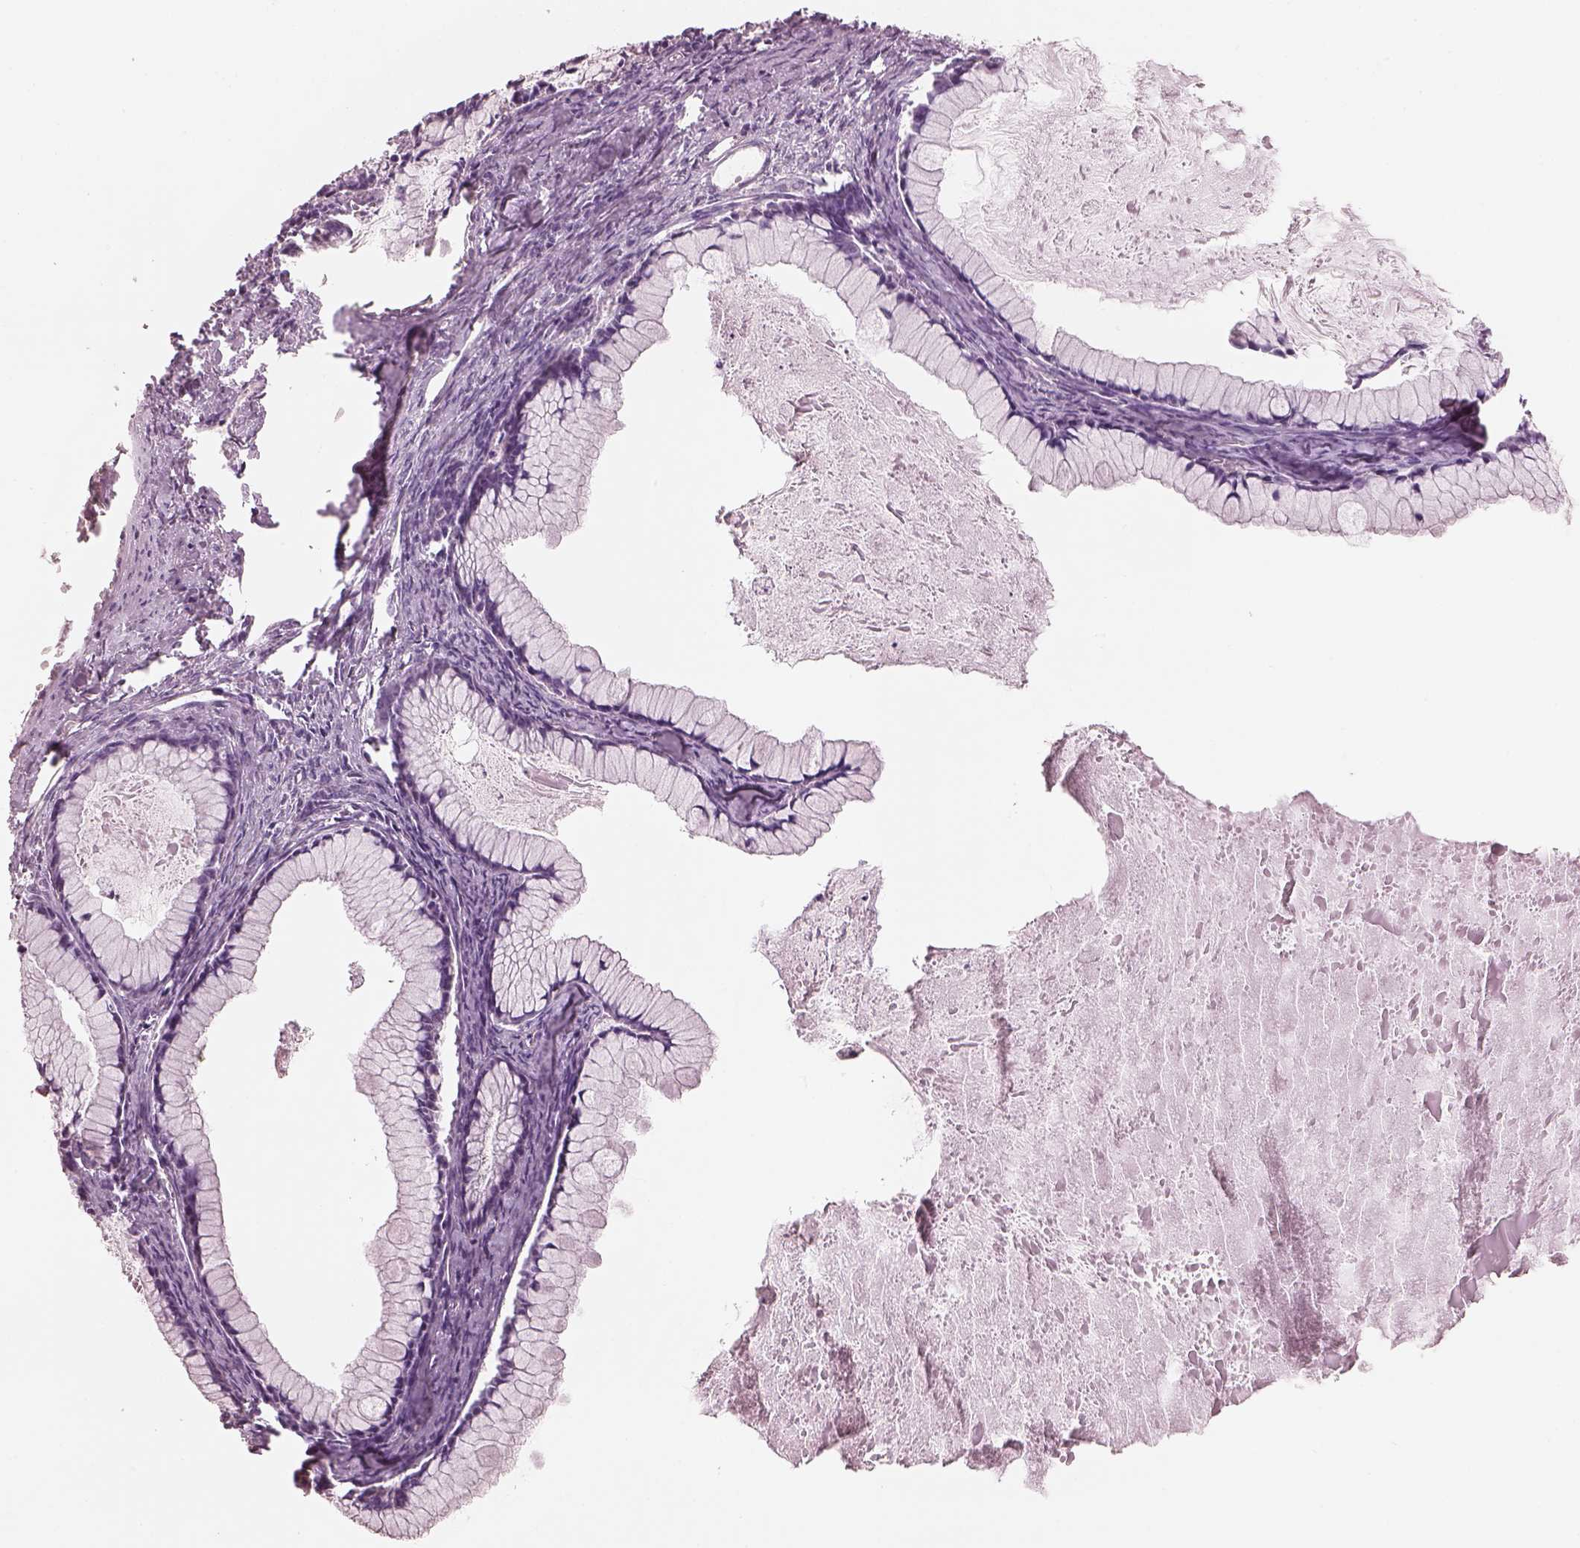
{"staining": {"intensity": "negative", "quantity": "none", "location": "none"}, "tissue": "ovarian cancer", "cell_type": "Tumor cells", "image_type": "cancer", "snomed": [{"axis": "morphology", "description": "Cystadenocarcinoma, mucinous, NOS"}, {"axis": "topography", "description": "Ovary"}], "caption": "Micrograph shows no significant protein staining in tumor cells of ovarian cancer.", "gene": "PACRG", "patient": {"sex": "female", "age": 41}}